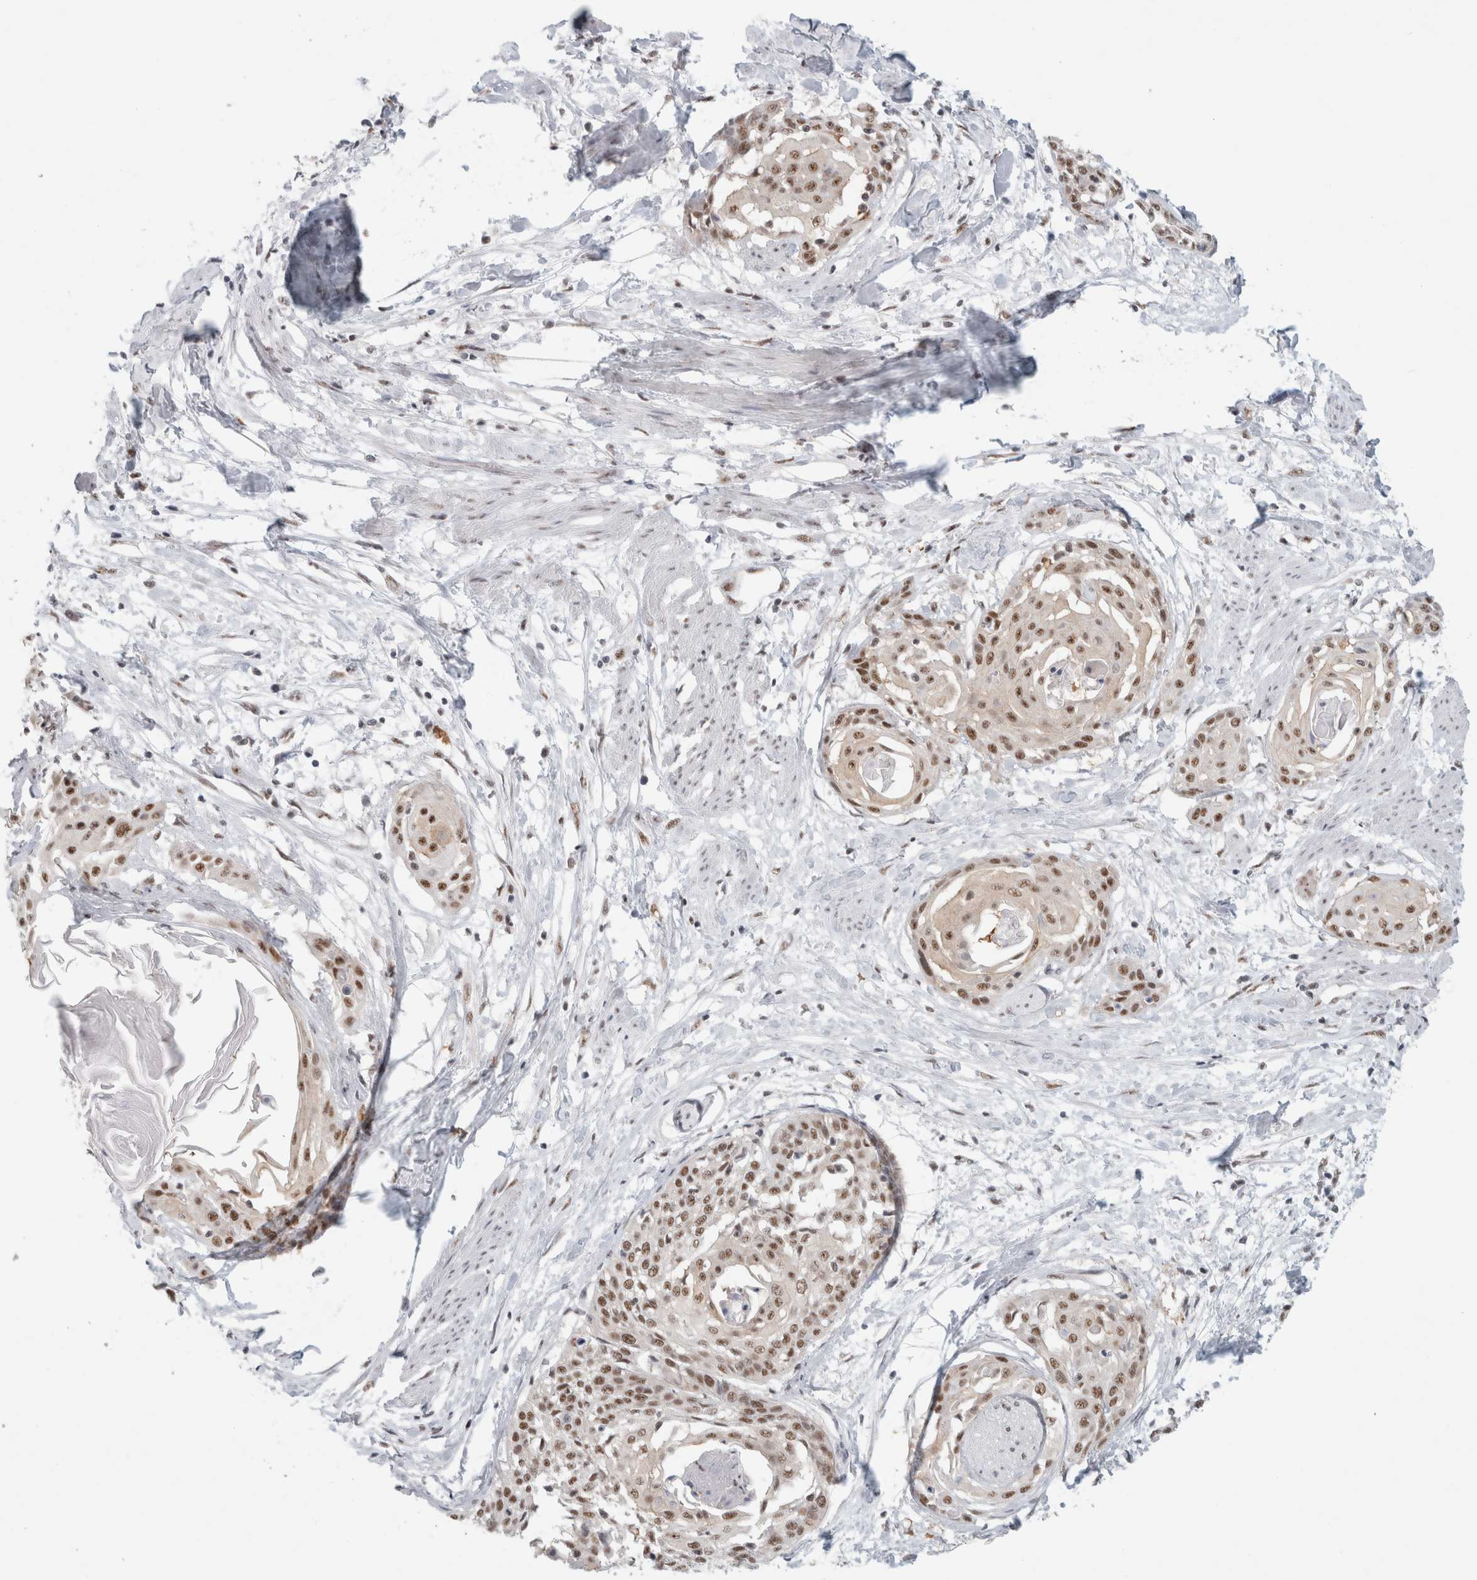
{"staining": {"intensity": "moderate", "quantity": ">75%", "location": "nuclear"}, "tissue": "cervical cancer", "cell_type": "Tumor cells", "image_type": "cancer", "snomed": [{"axis": "morphology", "description": "Squamous cell carcinoma, NOS"}, {"axis": "topography", "description": "Cervix"}], "caption": "Human cervical cancer (squamous cell carcinoma) stained with a protein marker demonstrates moderate staining in tumor cells.", "gene": "TRMT12", "patient": {"sex": "female", "age": 57}}